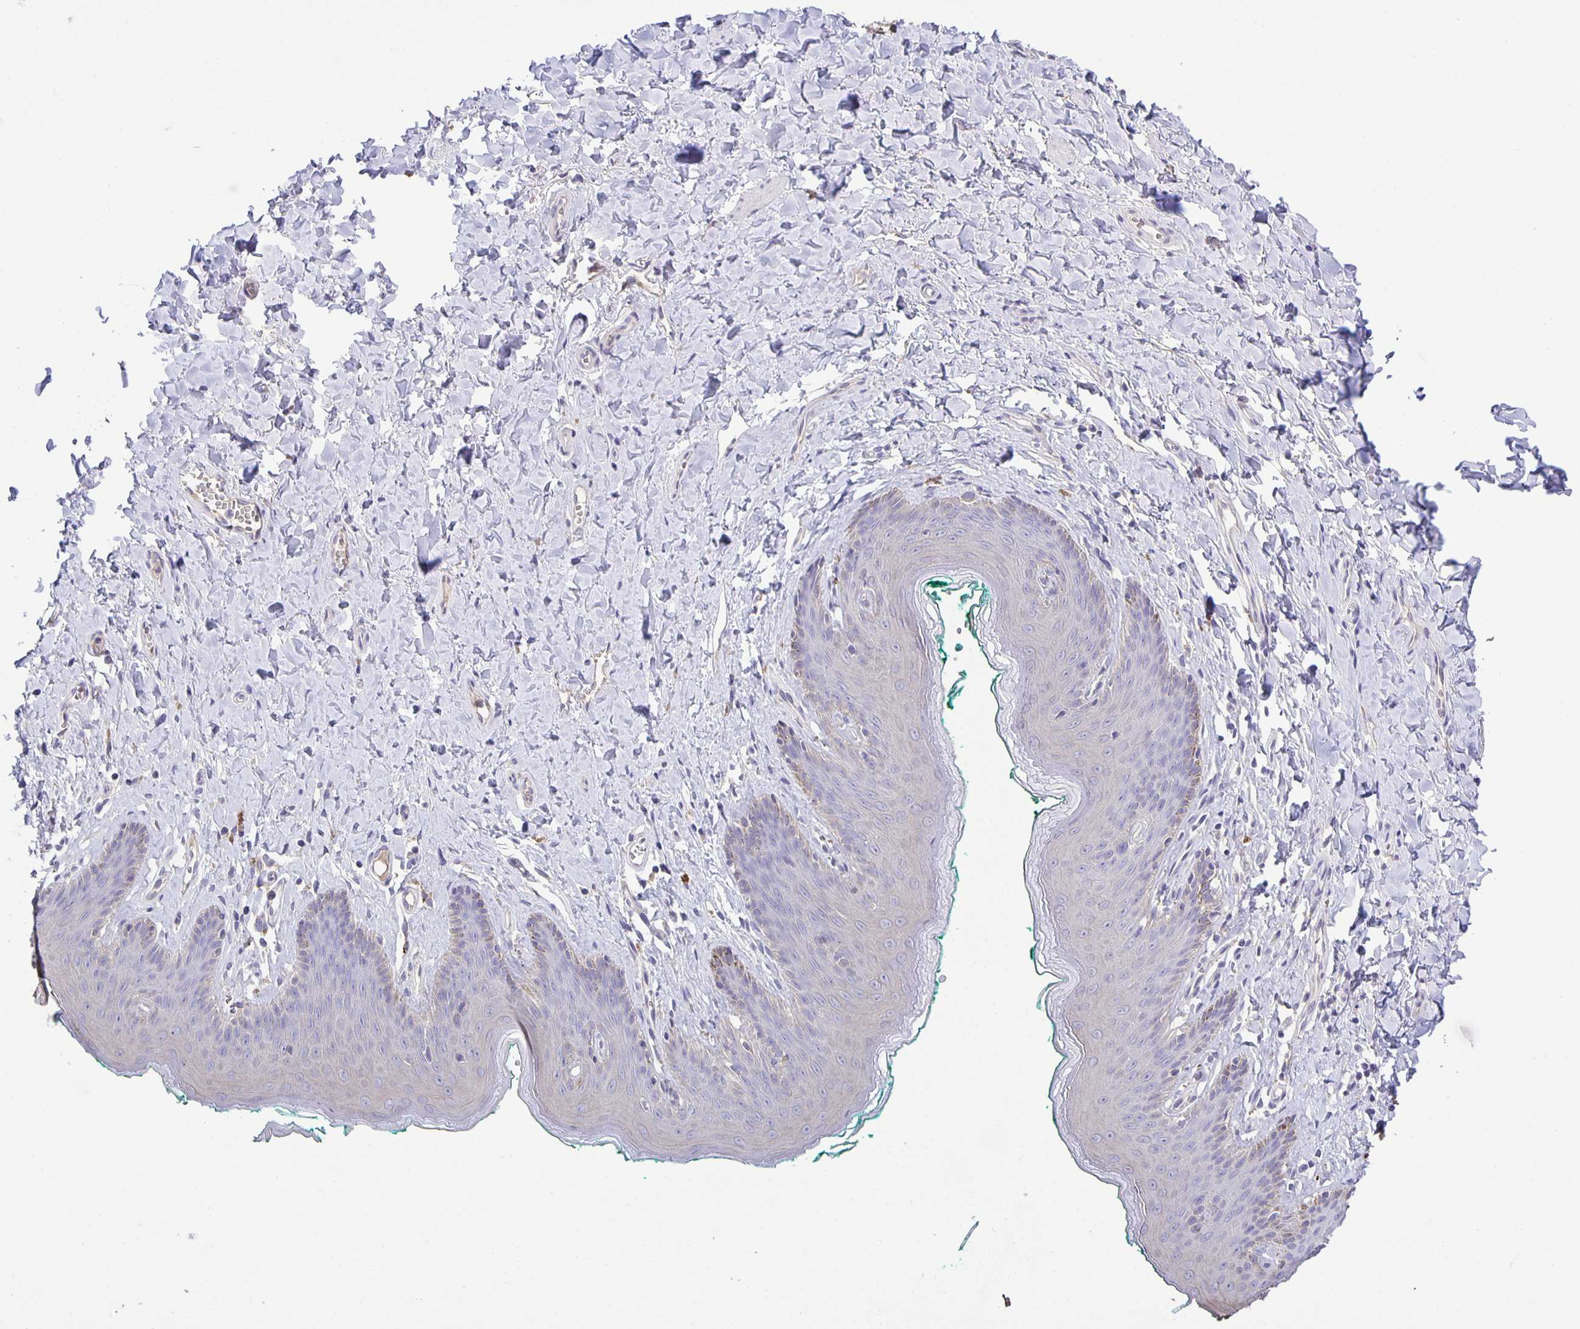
{"staining": {"intensity": "negative", "quantity": "none", "location": "none"}, "tissue": "skin", "cell_type": "Epidermal cells", "image_type": "normal", "snomed": [{"axis": "morphology", "description": "Normal tissue, NOS"}, {"axis": "topography", "description": "Vulva"}, {"axis": "topography", "description": "Peripheral nerve tissue"}], "caption": "Image shows no protein staining in epidermal cells of benign skin.", "gene": "PTPN3", "patient": {"sex": "female", "age": 66}}